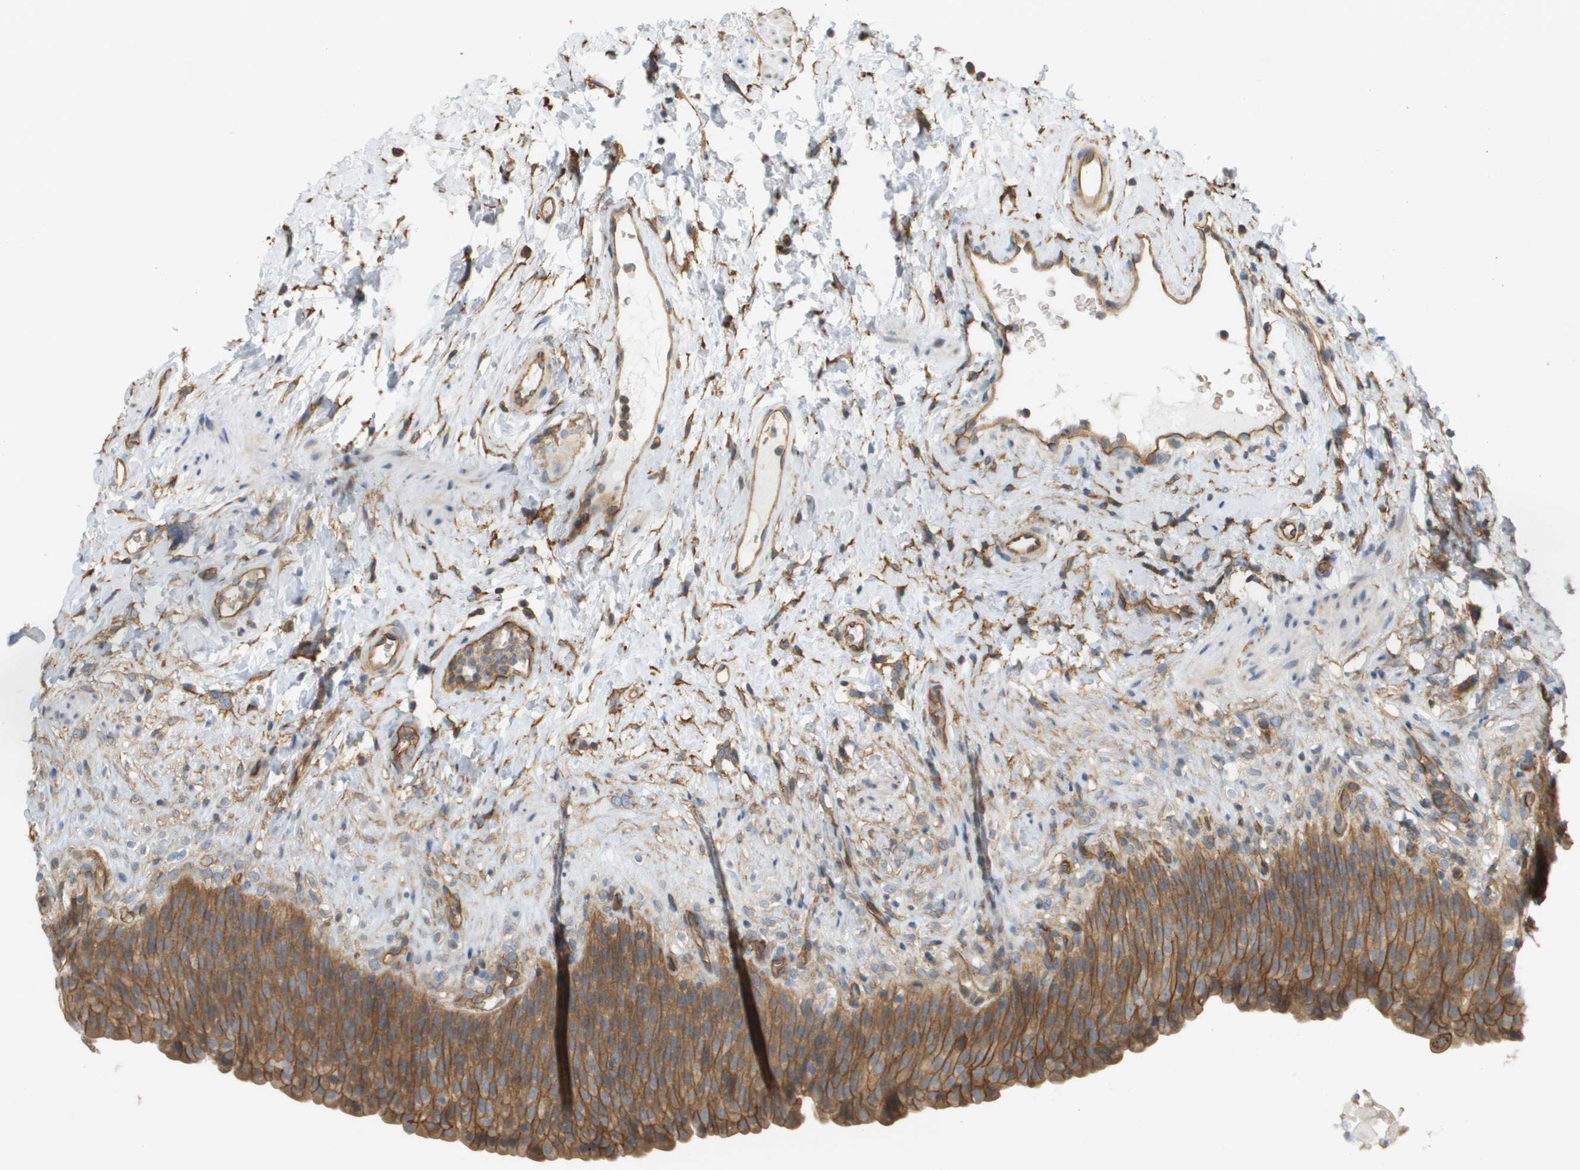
{"staining": {"intensity": "moderate", "quantity": ">75%", "location": "cytoplasmic/membranous"}, "tissue": "urinary bladder", "cell_type": "Urothelial cells", "image_type": "normal", "snomed": [{"axis": "morphology", "description": "Normal tissue, NOS"}, {"axis": "topography", "description": "Urinary bladder"}], "caption": "IHC (DAB) staining of benign human urinary bladder reveals moderate cytoplasmic/membranous protein staining in approximately >75% of urothelial cells.", "gene": "SGMS2", "patient": {"sex": "female", "age": 79}}